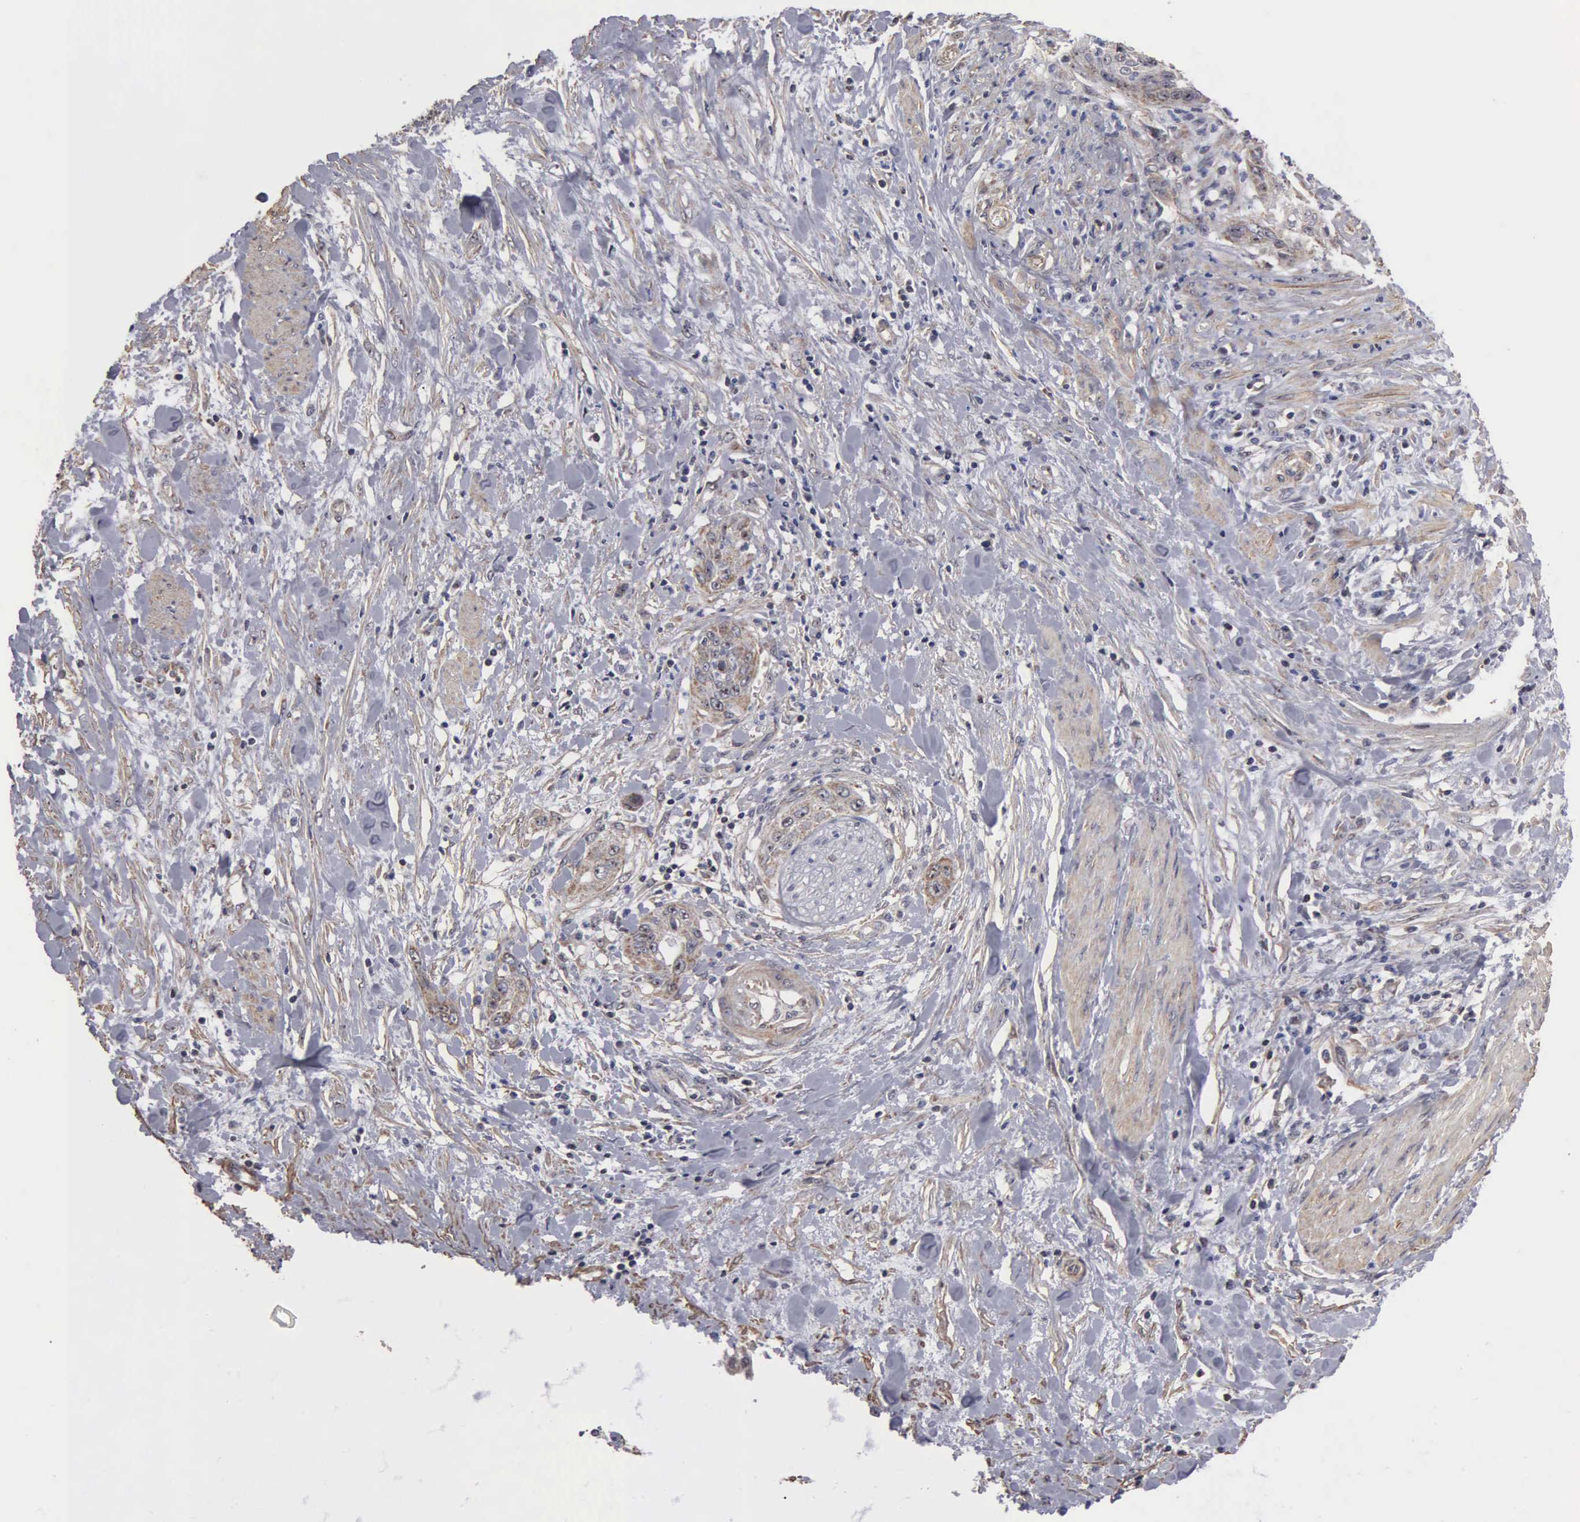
{"staining": {"intensity": "weak", "quantity": "25%-75%", "location": "cytoplasmic/membranous"}, "tissue": "cervical cancer", "cell_type": "Tumor cells", "image_type": "cancer", "snomed": [{"axis": "morphology", "description": "Squamous cell carcinoma, NOS"}, {"axis": "topography", "description": "Cervix"}], "caption": "A high-resolution histopathology image shows immunohistochemistry (IHC) staining of cervical cancer (squamous cell carcinoma), which exhibits weak cytoplasmic/membranous staining in approximately 25%-75% of tumor cells.", "gene": "NGDN", "patient": {"sex": "female", "age": 41}}